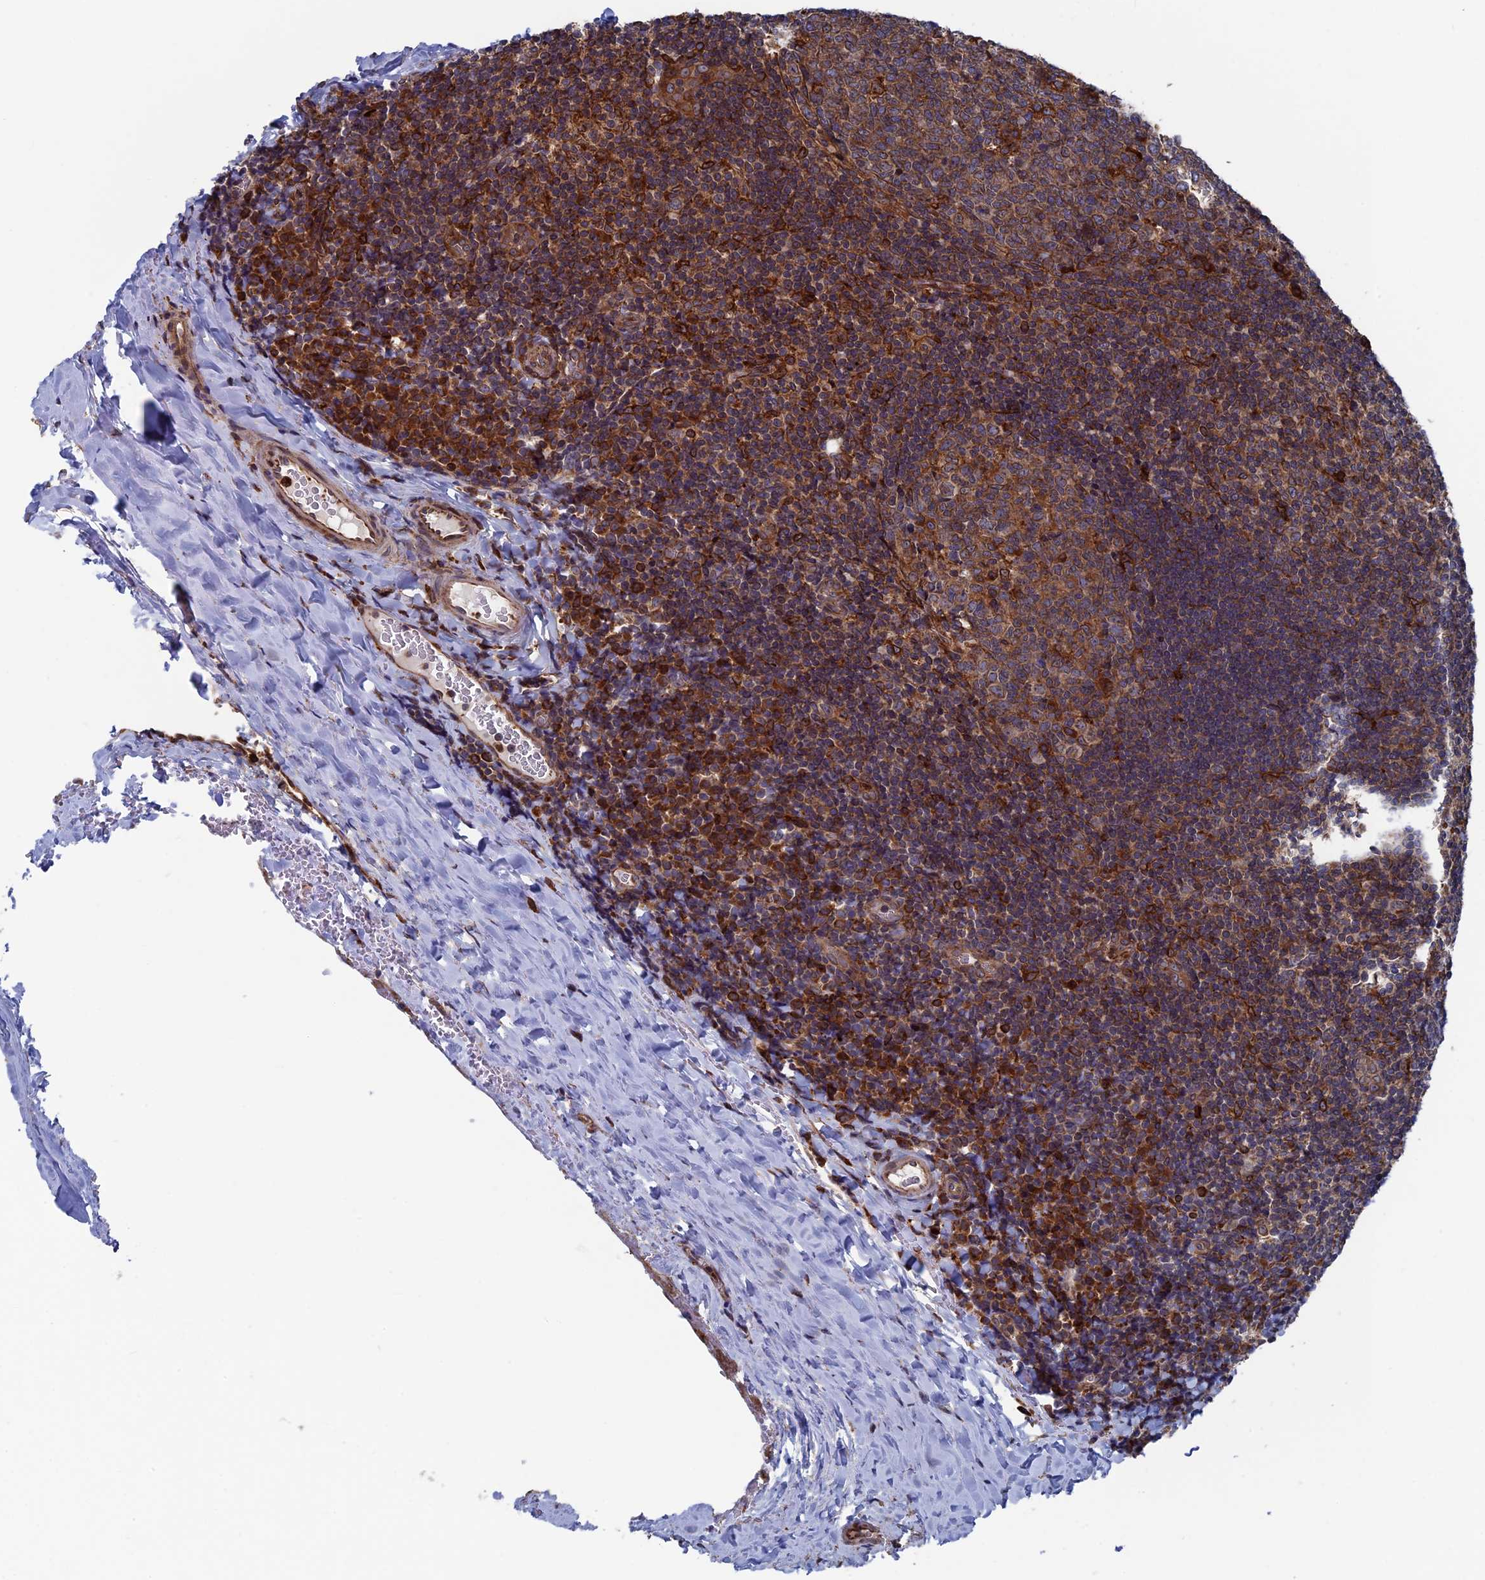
{"staining": {"intensity": "strong", "quantity": "25%-75%", "location": "cytoplasmic/membranous"}, "tissue": "tonsil", "cell_type": "Germinal center cells", "image_type": "normal", "snomed": [{"axis": "morphology", "description": "Normal tissue, NOS"}, {"axis": "topography", "description": "Tonsil"}], "caption": "Protein staining displays strong cytoplasmic/membranous expression in approximately 25%-75% of germinal center cells in benign tonsil.", "gene": "RPUSD1", "patient": {"sex": "male", "age": 17}}